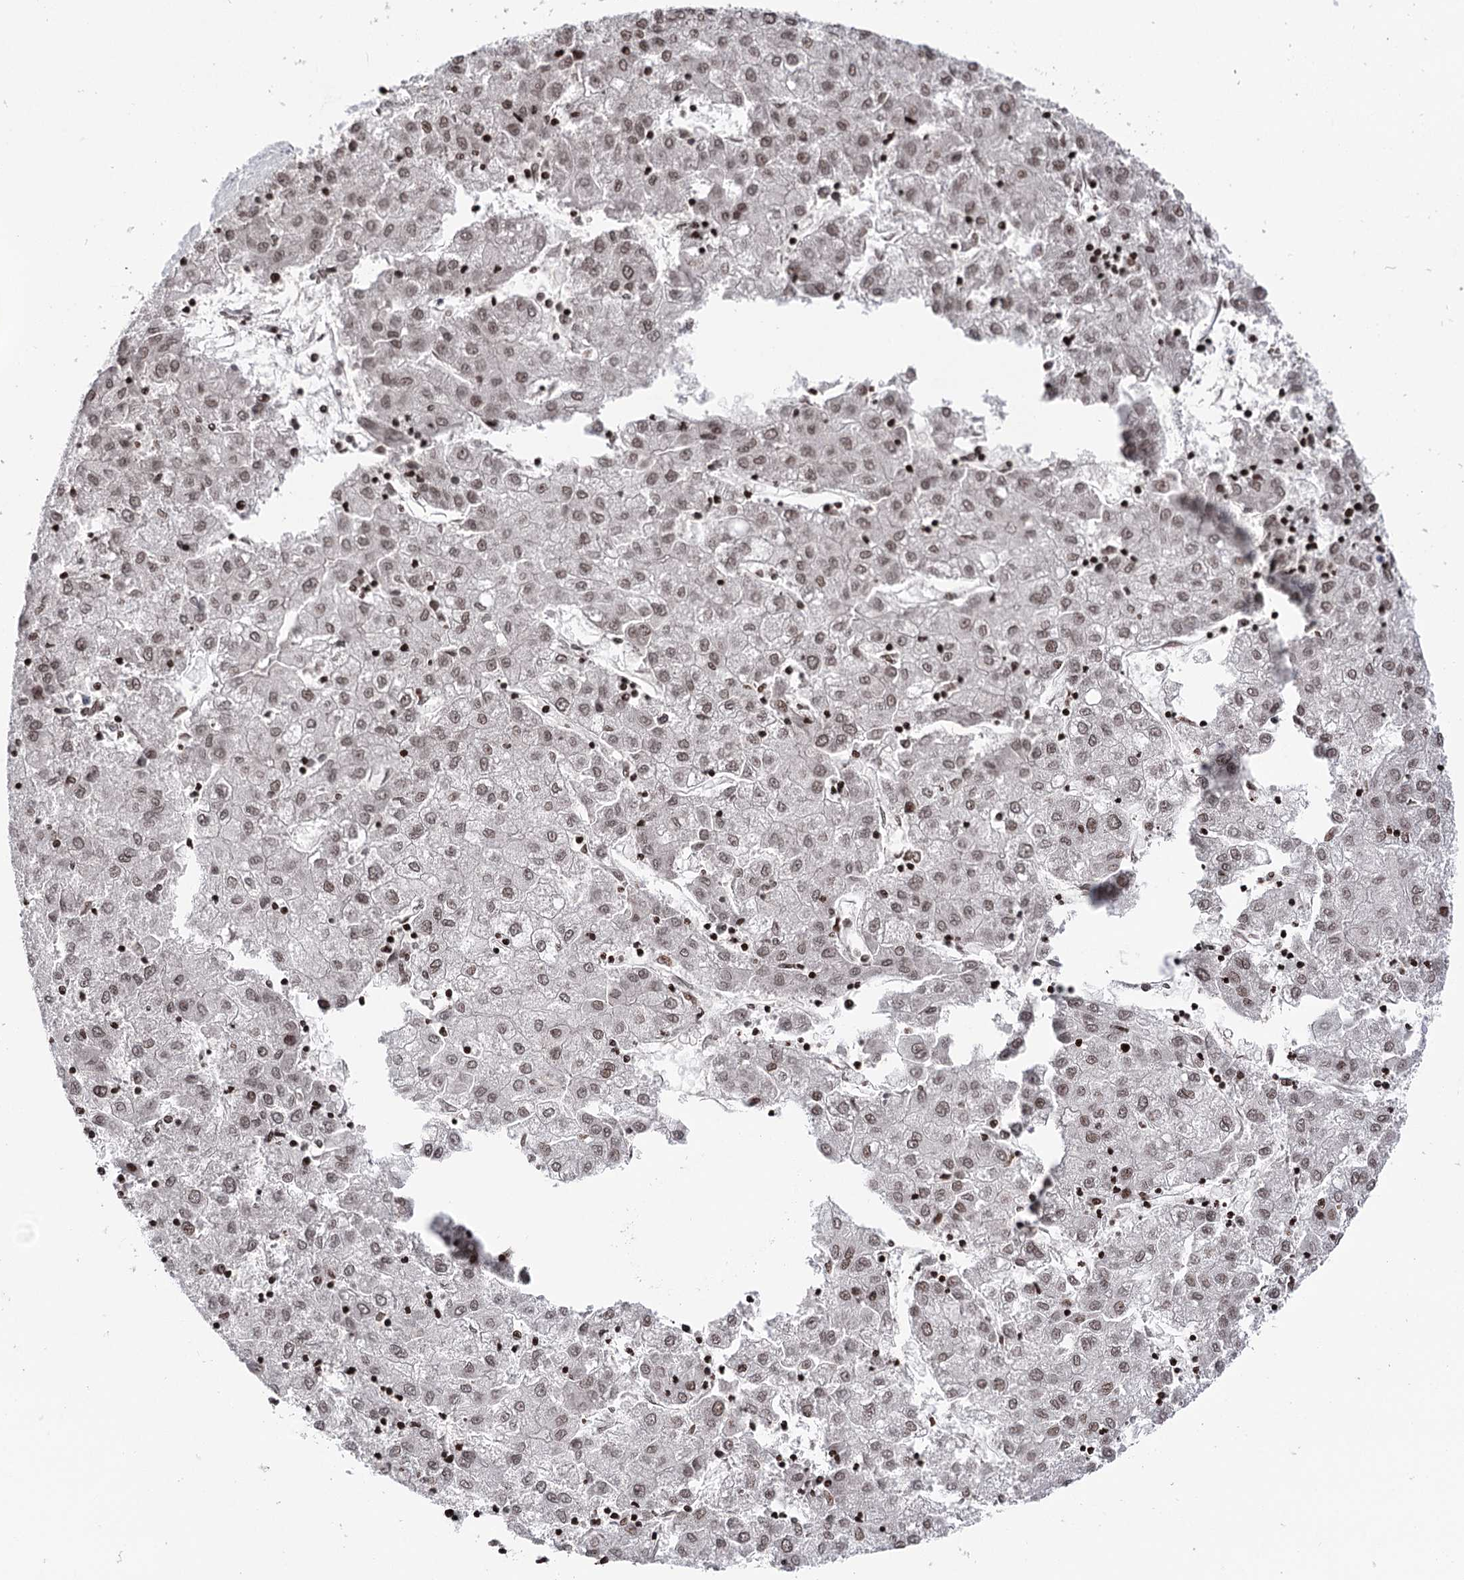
{"staining": {"intensity": "weak", "quantity": ">75%", "location": "nuclear"}, "tissue": "liver cancer", "cell_type": "Tumor cells", "image_type": "cancer", "snomed": [{"axis": "morphology", "description": "Carcinoma, Hepatocellular, NOS"}, {"axis": "topography", "description": "Liver"}], "caption": "Protein staining shows weak nuclear expression in approximately >75% of tumor cells in liver cancer (hepatocellular carcinoma).", "gene": "CCDC77", "patient": {"sex": "male", "age": 72}}